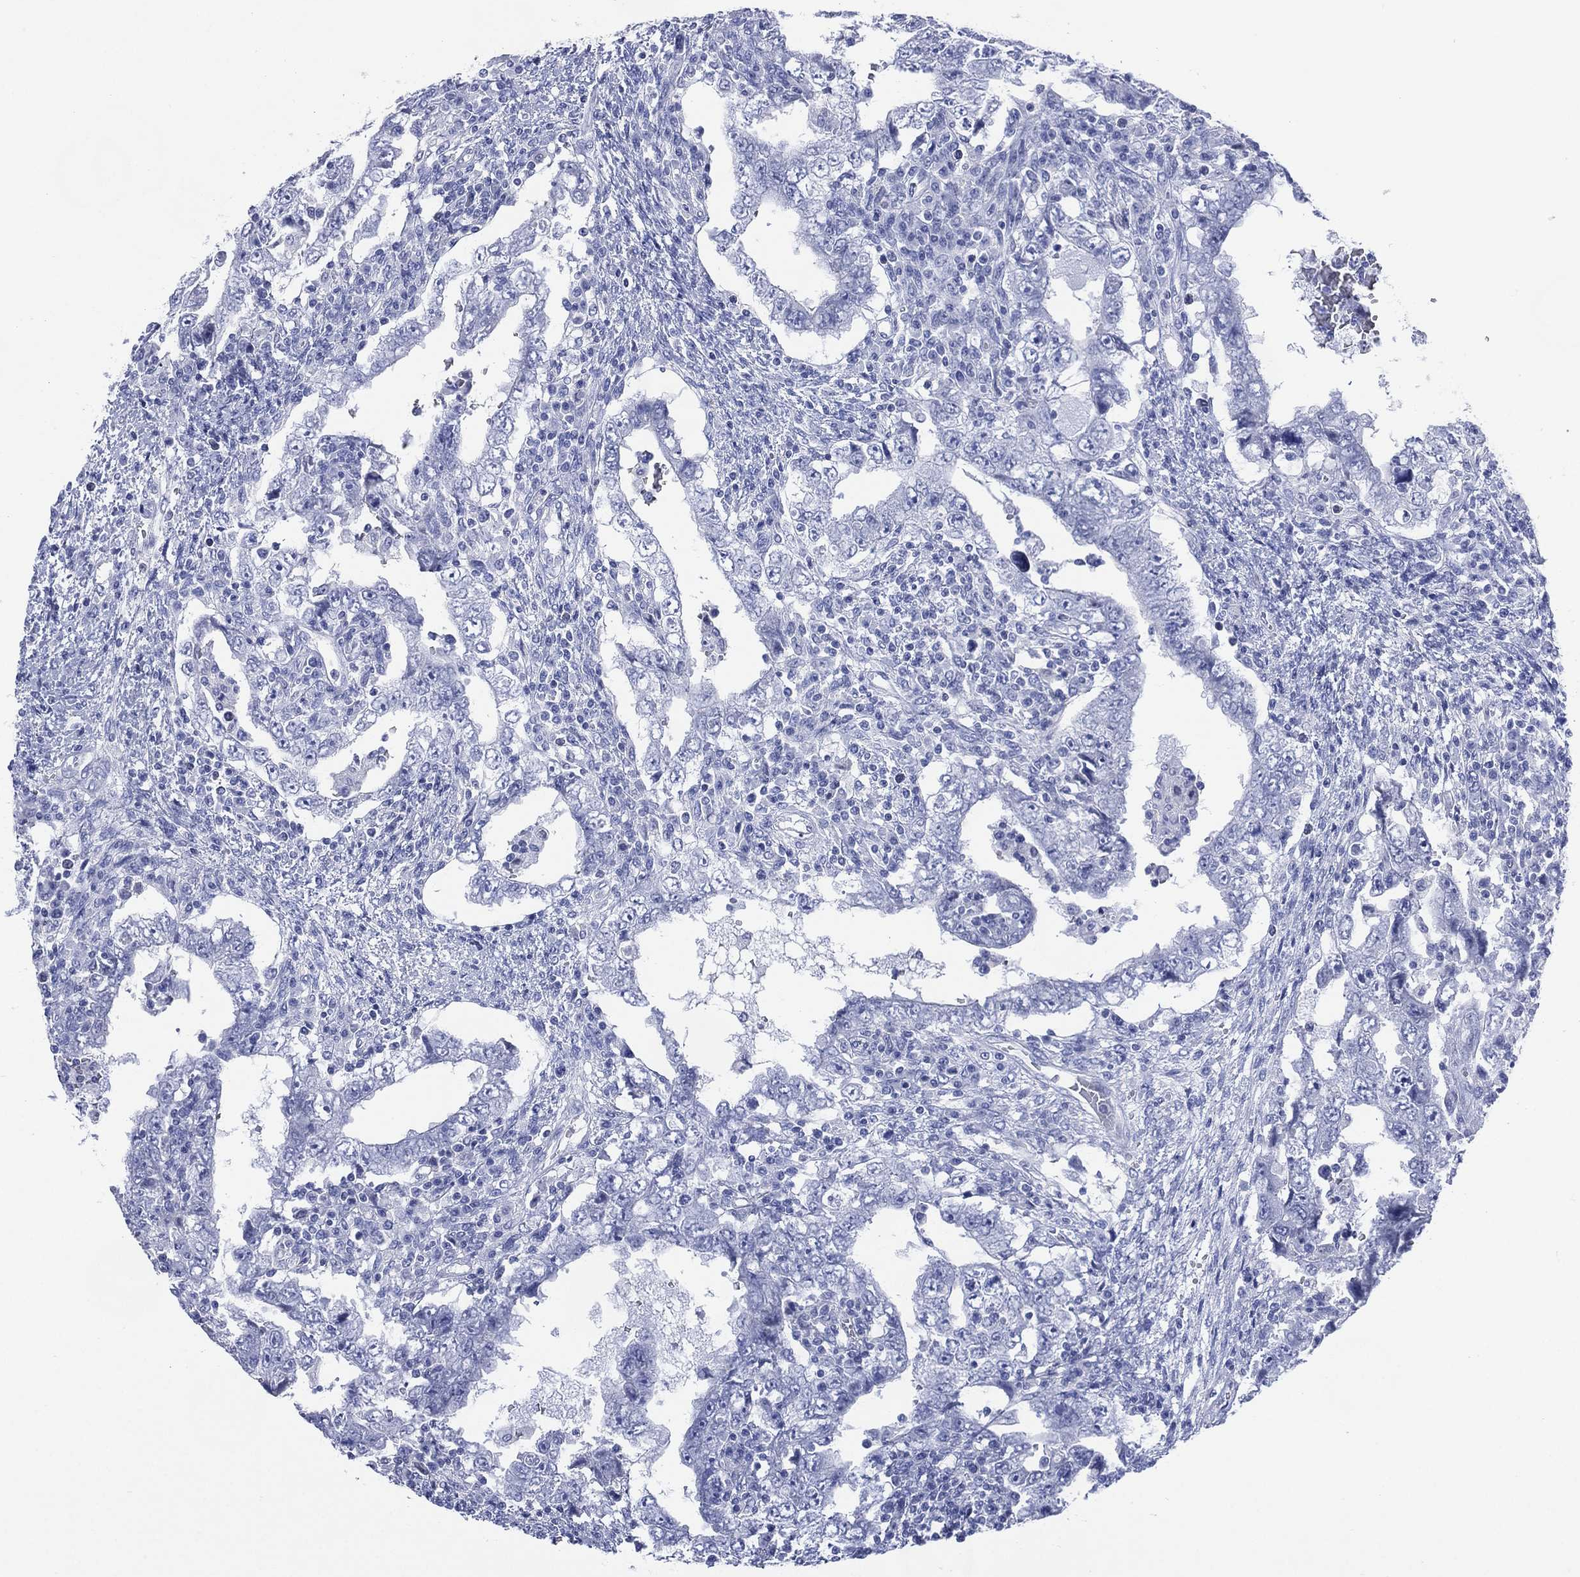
{"staining": {"intensity": "negative", "quantity": "none", "location": "none"}, "tissue": "testis cancer", "cell_type": "Tumor cells", "image_type": "cancer", "snomed": [{"axis": "morphology", "description": "Carcinoma, Embryonal, NOS"}, {"axis": "topography", "description": "Testis"}], "caption": "DAB immunohistochemical staining of human testis cancer (embryonal carcinoma) reveals no significant positivity in tumor cells.", "gene": "TMEM247", "patient": {"sex": "male", "age": 26}}